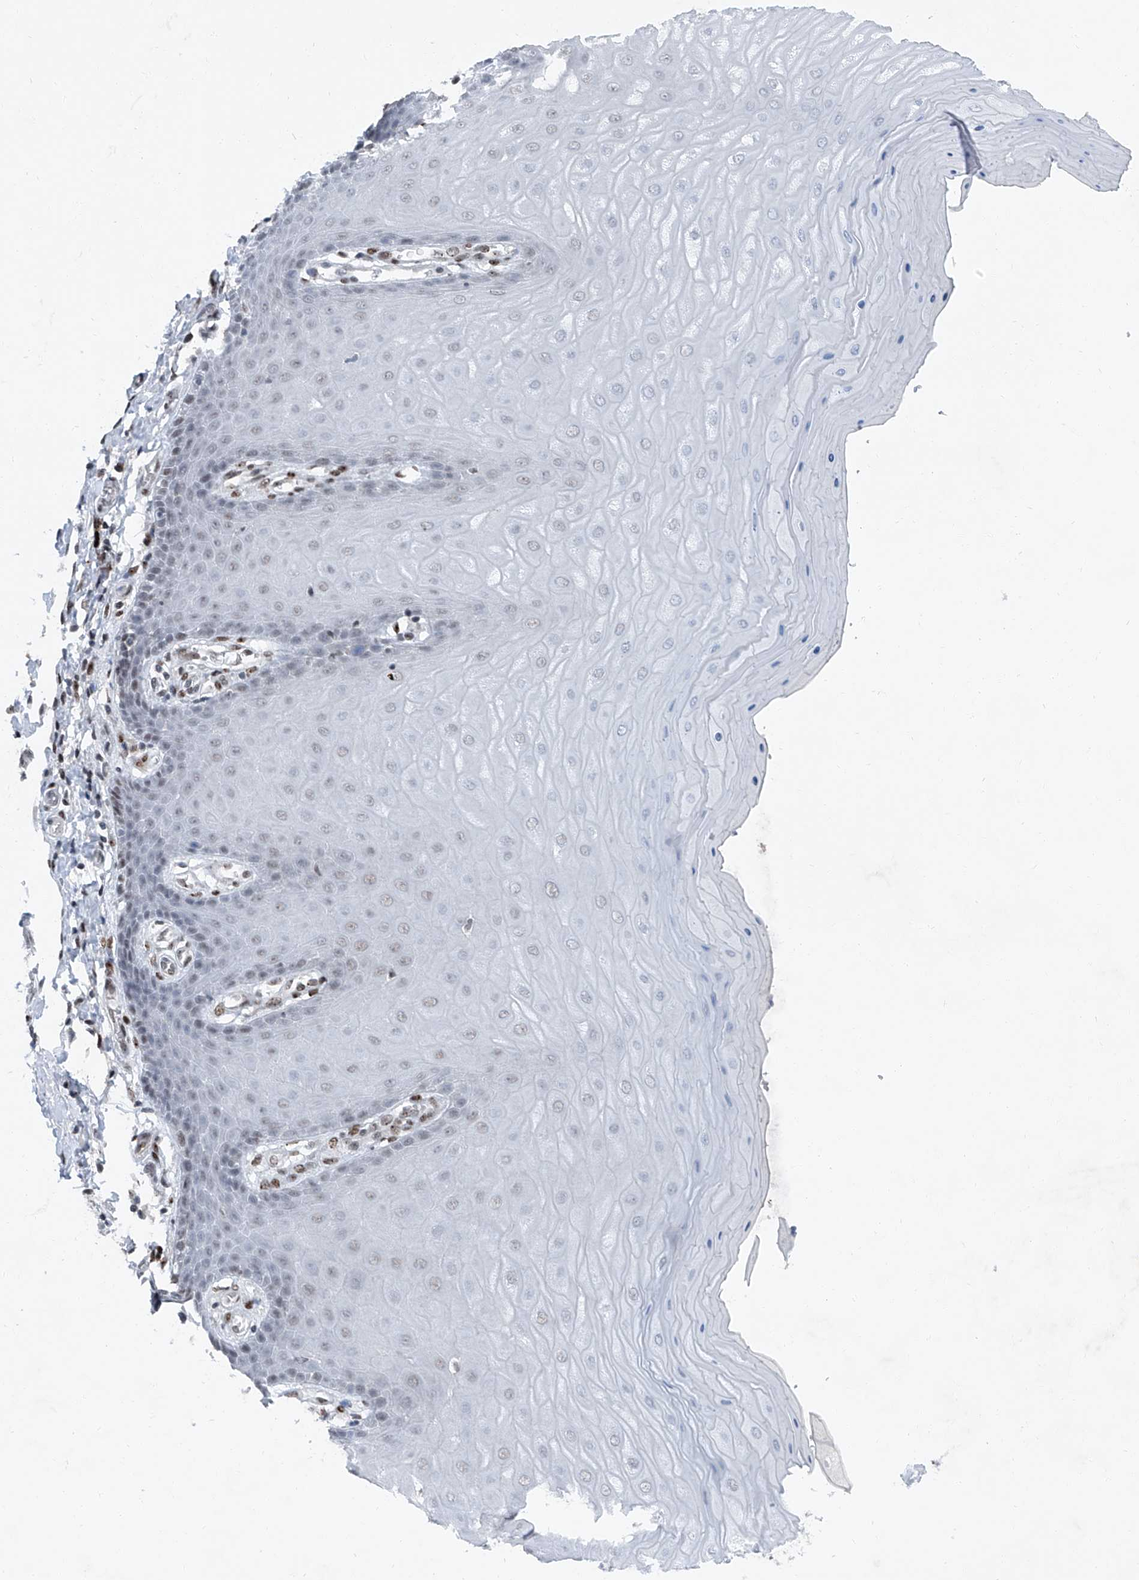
{"staining": {"intensity": "moderate", "quantity": "25%-75%", "location": "nuclear"}, "tissue": "cervix", "cell_type": "Glandular cells", "image_type": "normal", "snomed": [{"axis": "morphology", "description": "Normal tissue, NOS"}, {"axis": "topography", "description": "Cervix"}], "caption": "Protein expression analysis of benign cervix demonstrates moderate nuclear positivity in approximately 25%-75% of glandular cells.", "gene": "BMI1", "patient": {"sex": "female", "age": 55}}